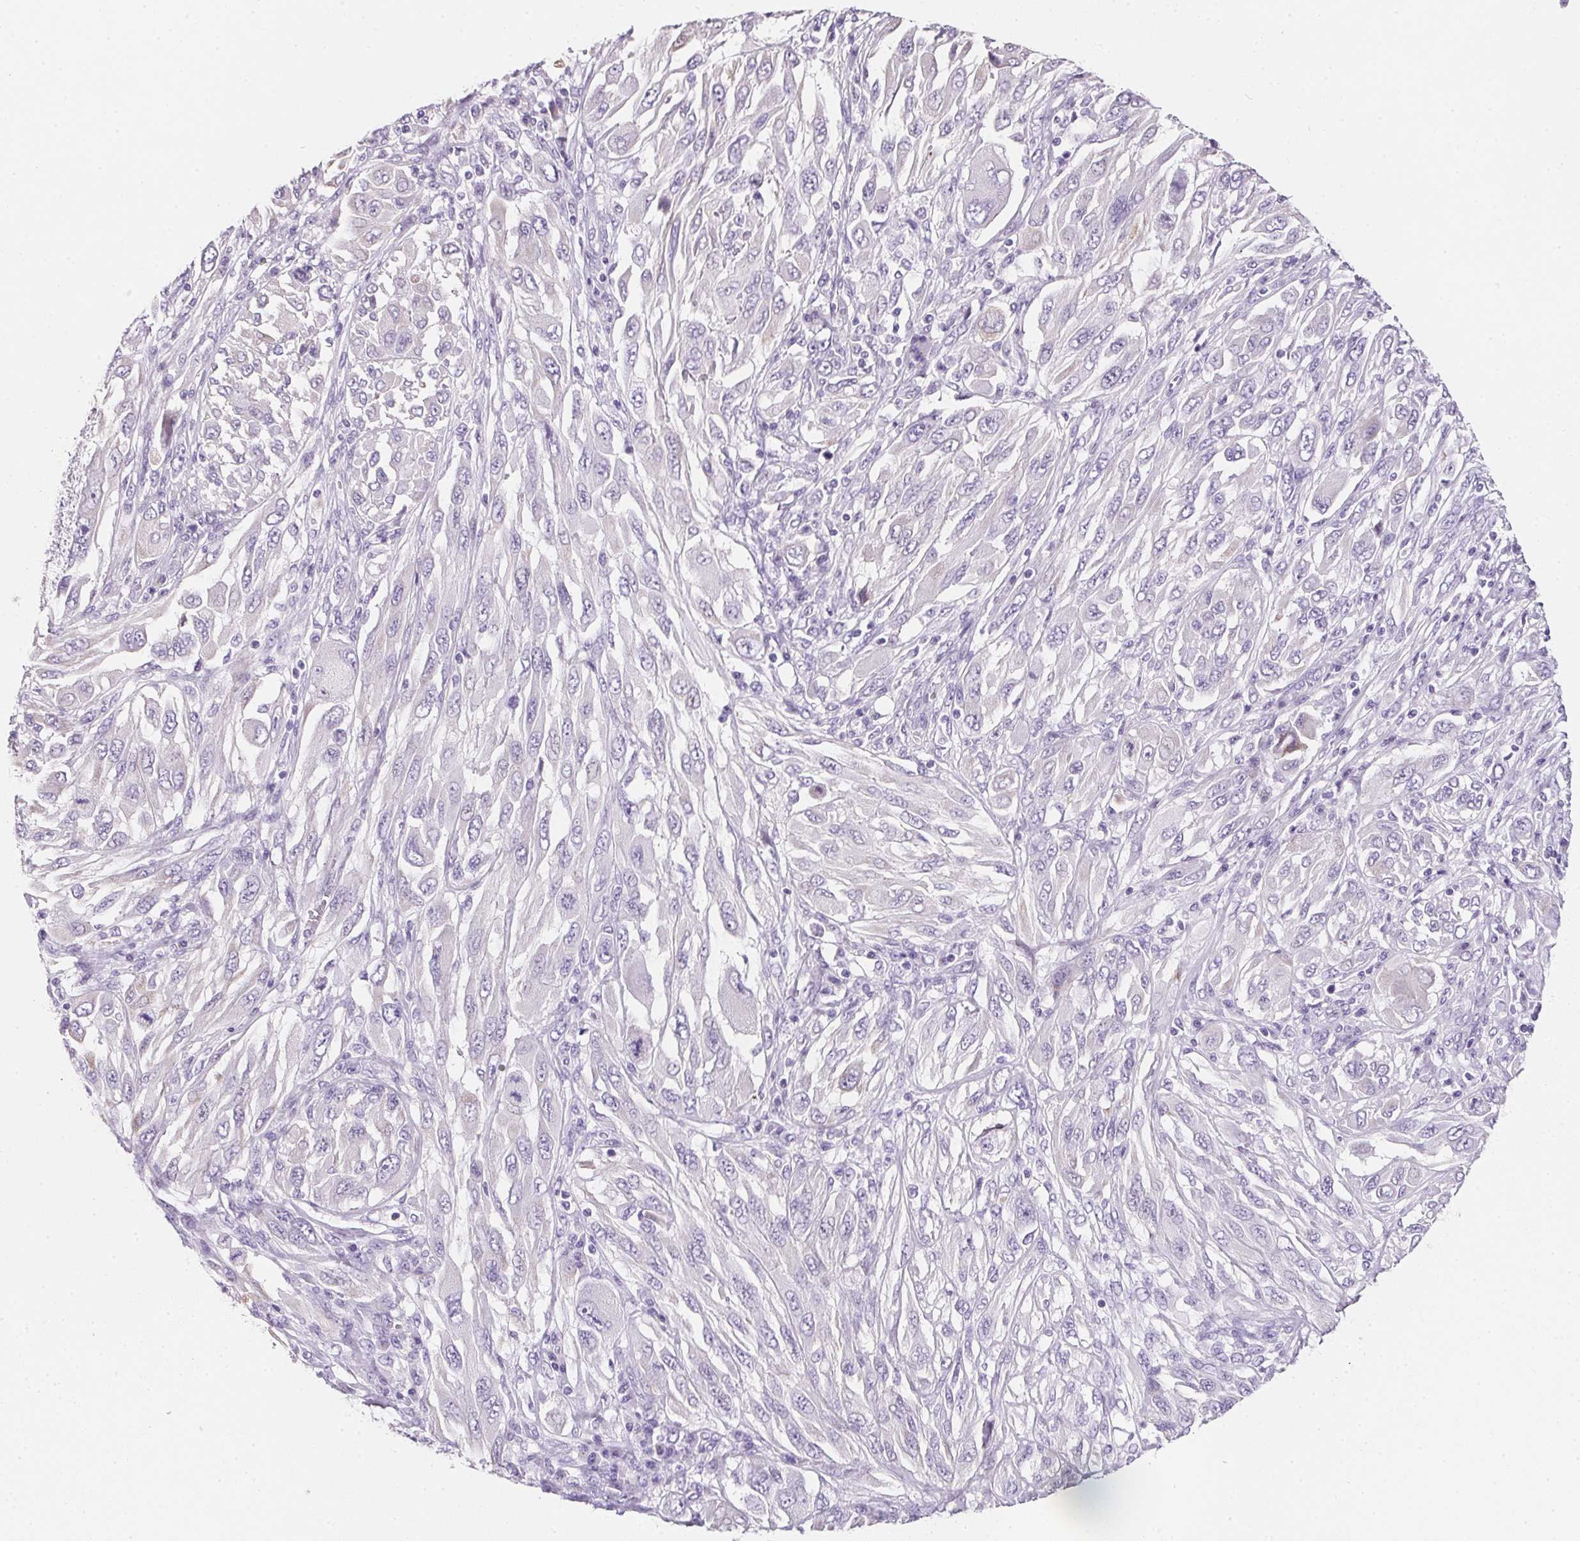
{"staining": {"intensity": "negative", "quantity": "none", "location": "none"}, "tissue": "melanoma", "cell_type": "Tumor cells", "image_type": "cancer", "snomed": [{"axis": "morphology", "description": "Malignant melanoma, NOS"}, {"axis": "topography", "description": "Skin"}], "caption": "IHC of human malignant melanoma displays no staining in tumor cells.", "gene": "AQP5", "patient": {"sex": "female", "age": 91}}